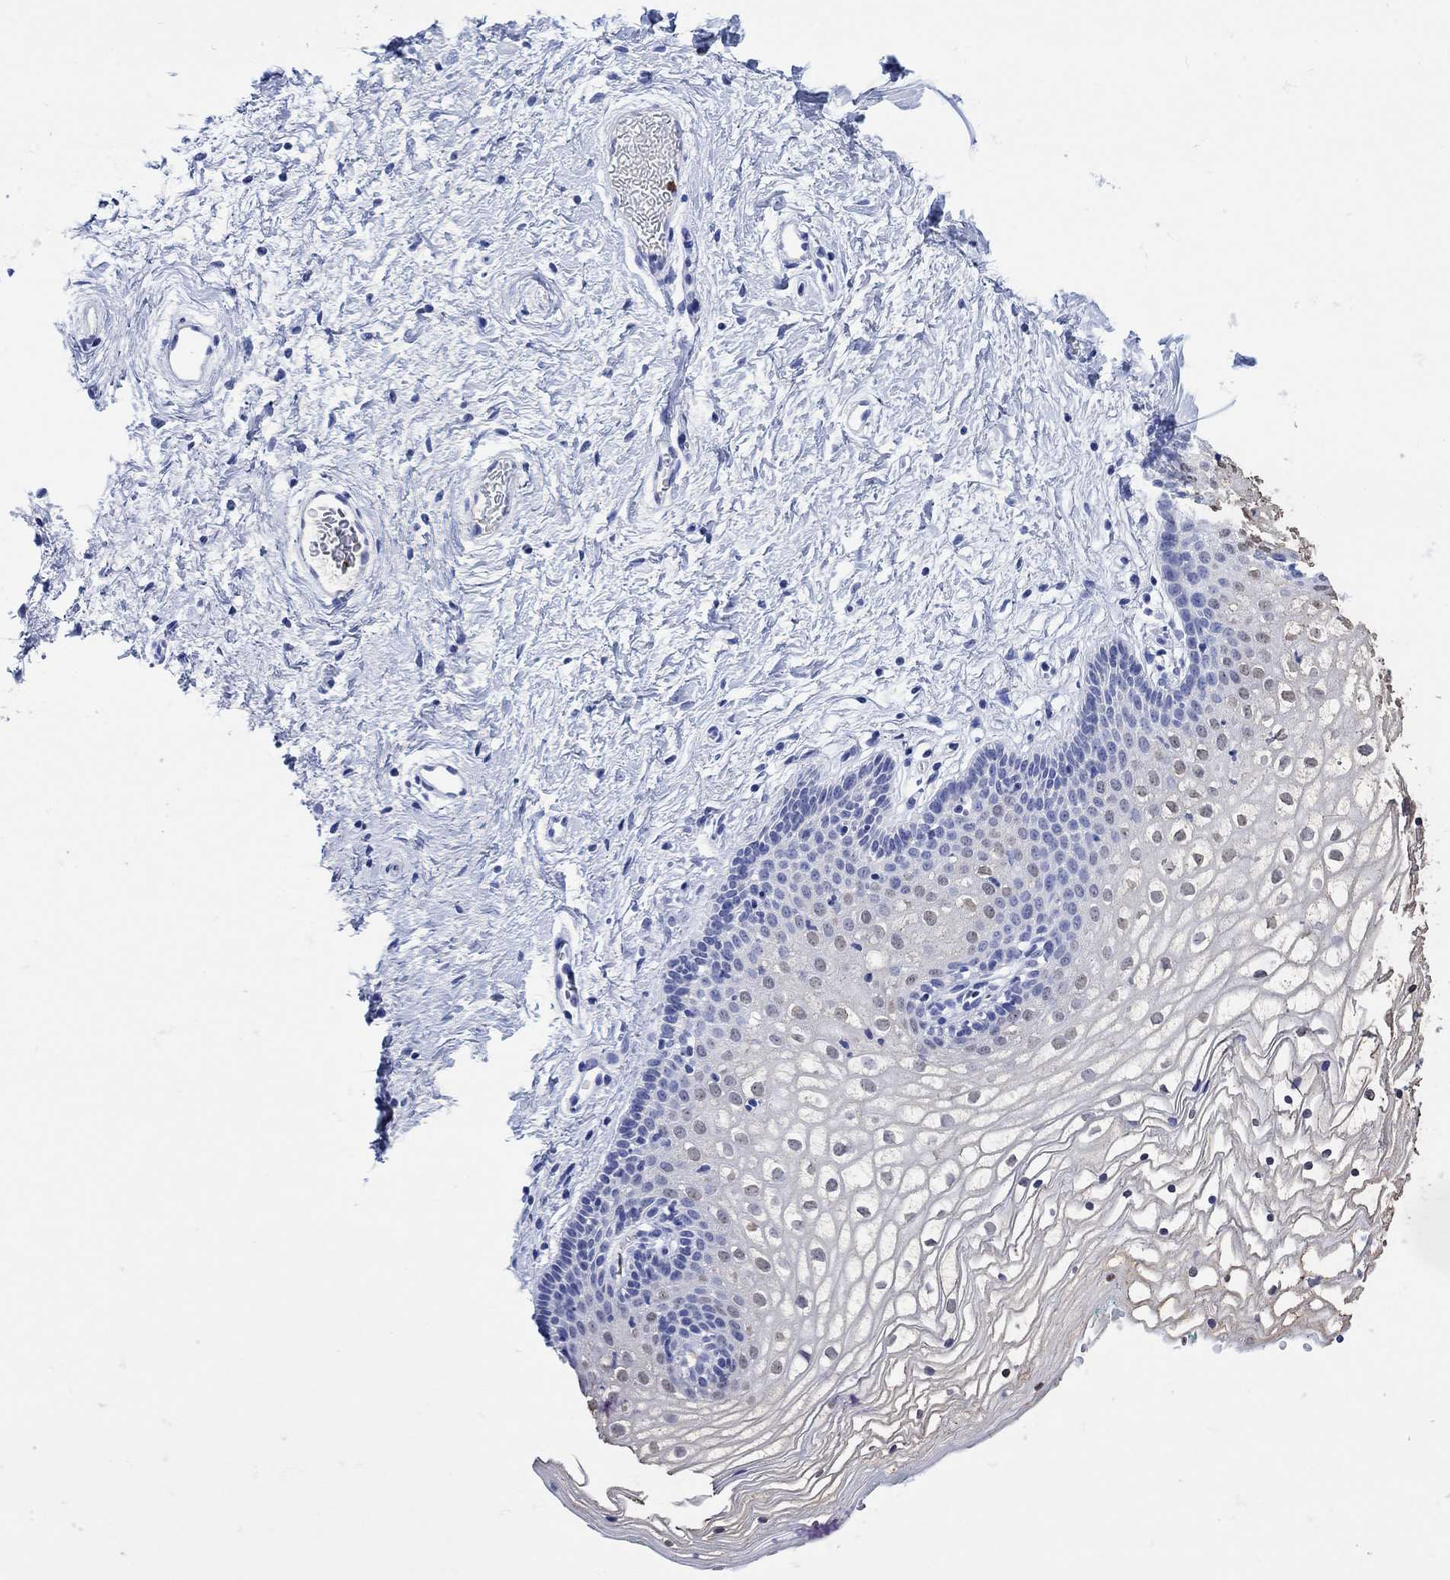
{"staining": {"intensity": "negative", "quantity": "none", "location": "none"}, "tissue": "vagina", "cell_type": "Squamous epithelial cells", "image_type": "normal", "snomed": [{"axis": "morphology", "description": "Normal tissue, NOS"}, {"axis": "topography", "description": "Vagina"}], "caption": "This is an immunohistochemistry (IHC) micrograph of normal vagina. There is no staining in squamous epithelial cells.", "gene": "LINGO3", "patient": {"sex": "female", "age": 36}}